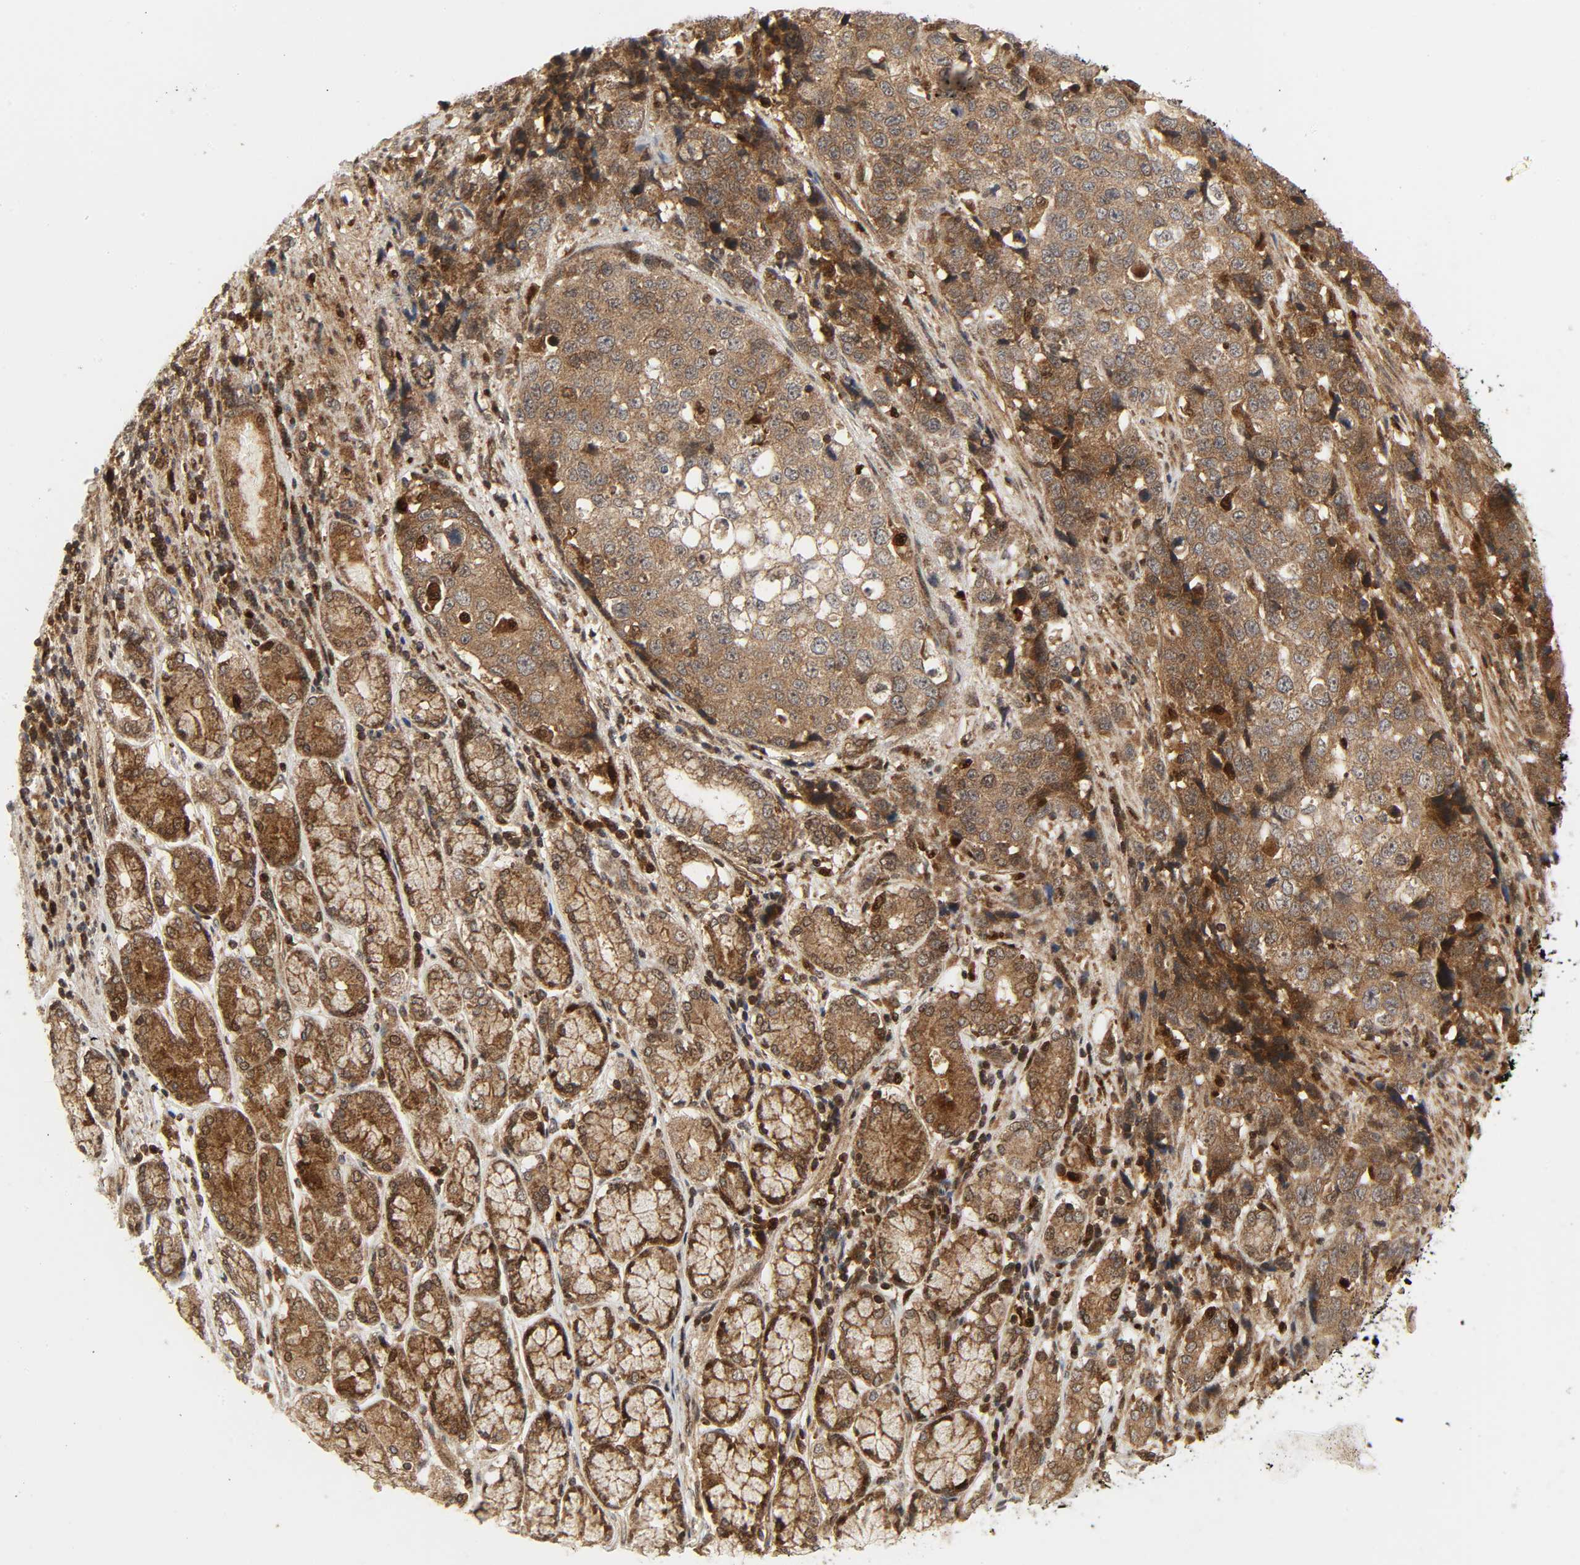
{"staining": {"intensity": "moderate", "quantity": ">75%", "location": "cytoplasmic/membranous"}, "tissue": "stomach cancer", "cell_type": "Tumor cells", "image_type": "cancer", "snomed": [{"axis": "morphology", "description": "Normal tissue, NOS"}, {"axis": "morphology", "description": "Adenocarcinoma, NOS"}, {"axis": "topography", "description": "Stomach"}], "caption": "Stomach adenocarcinoma stained for a protein exhibits moderate cytoplasmic/membranous positivity in tumor cells.", "gene": "CHUK", "patient": {"sex": "male", "age": 48}}